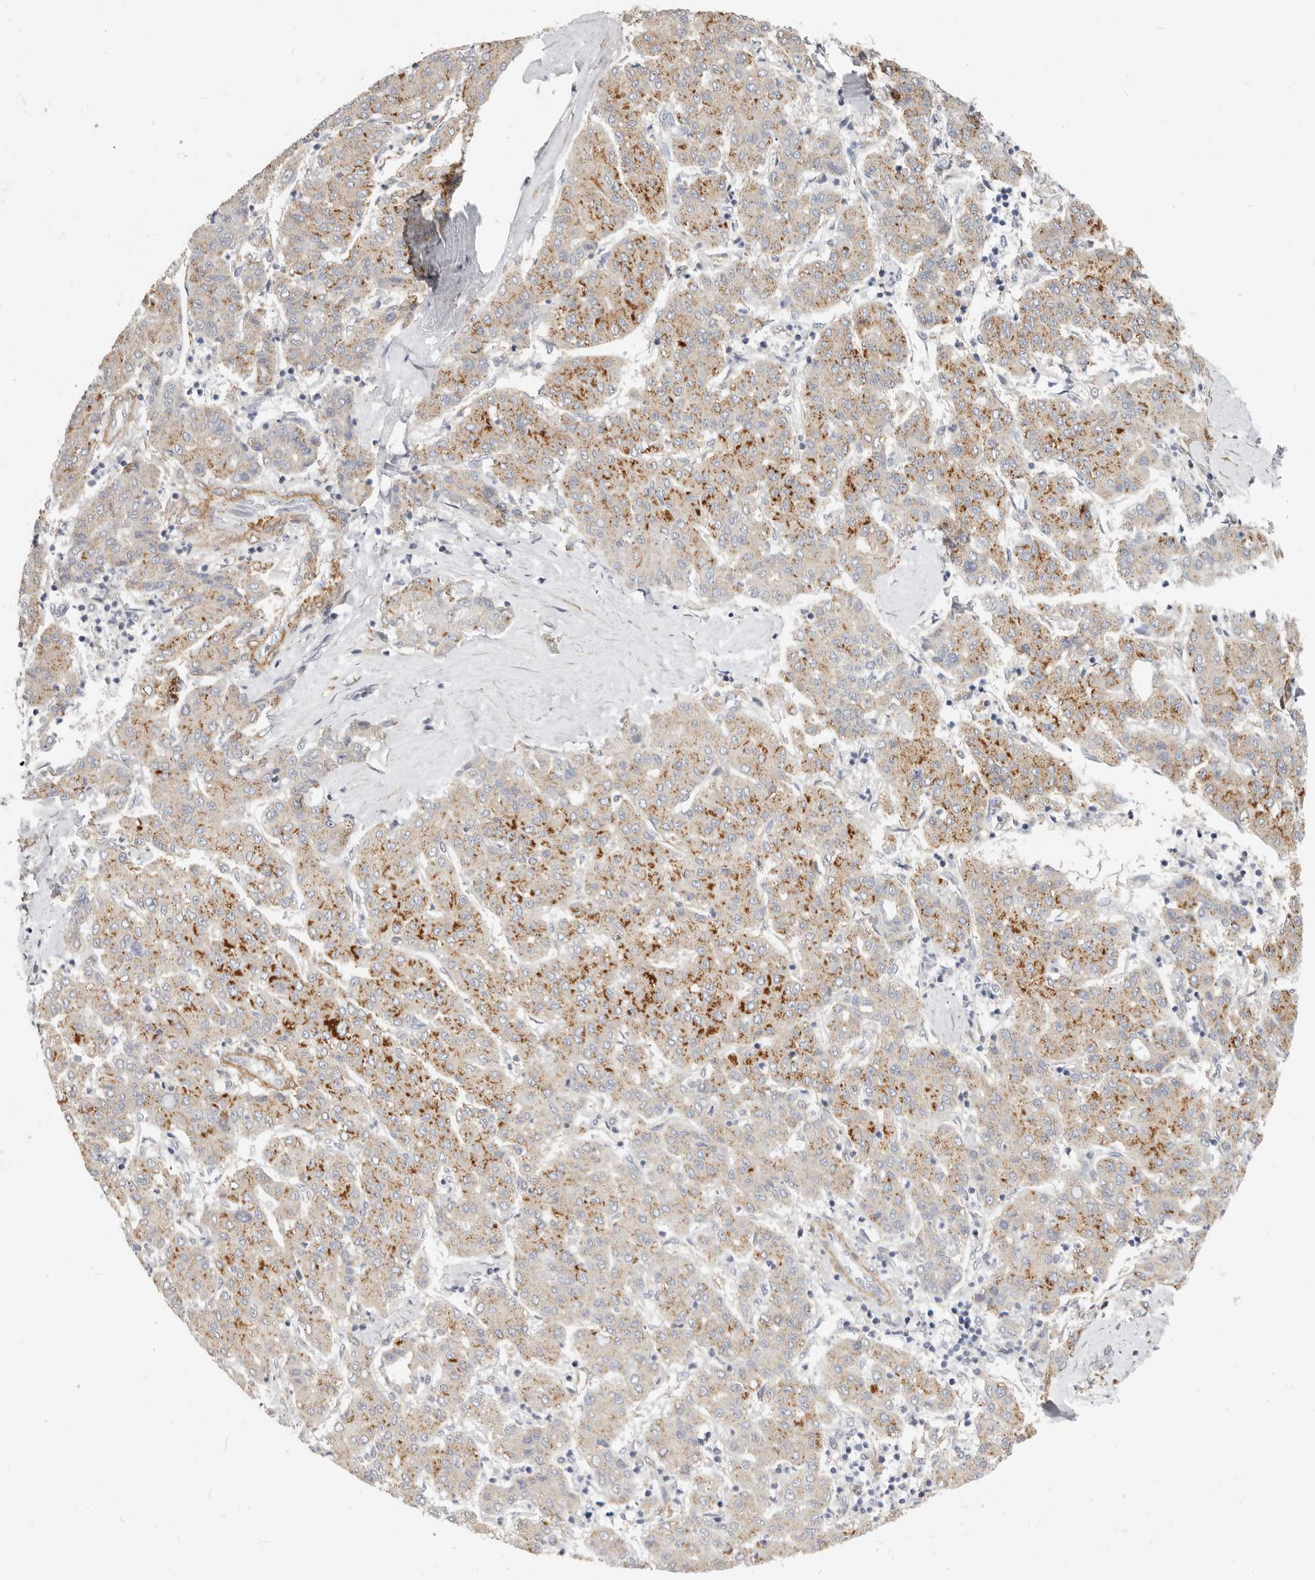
{"staining": {"intensity": "moderate", "quantity": ">75%", "location": "cytoplasmic/membranous"}, "tissue": "liver cancer", "cell_type": "Tumor cells", "image_type": "cancer", "snomed": [{"axis": "morphology", "description": "Carcinoma, Hepatocellular, NOS"}, {"axis": "topography", "description": "Liver"}], "caption": "Immunohistochemical staining of hepatocellular carcinoma (liver) shows medium levels of moderate cytoplasmic/membranous positivity in approximately >75% of tumor cells. (DAB = brown stain, brightfield microscopy at high magnification).", "gene": "RABAC1", "patient": {"sex": "male", "age": 65}}